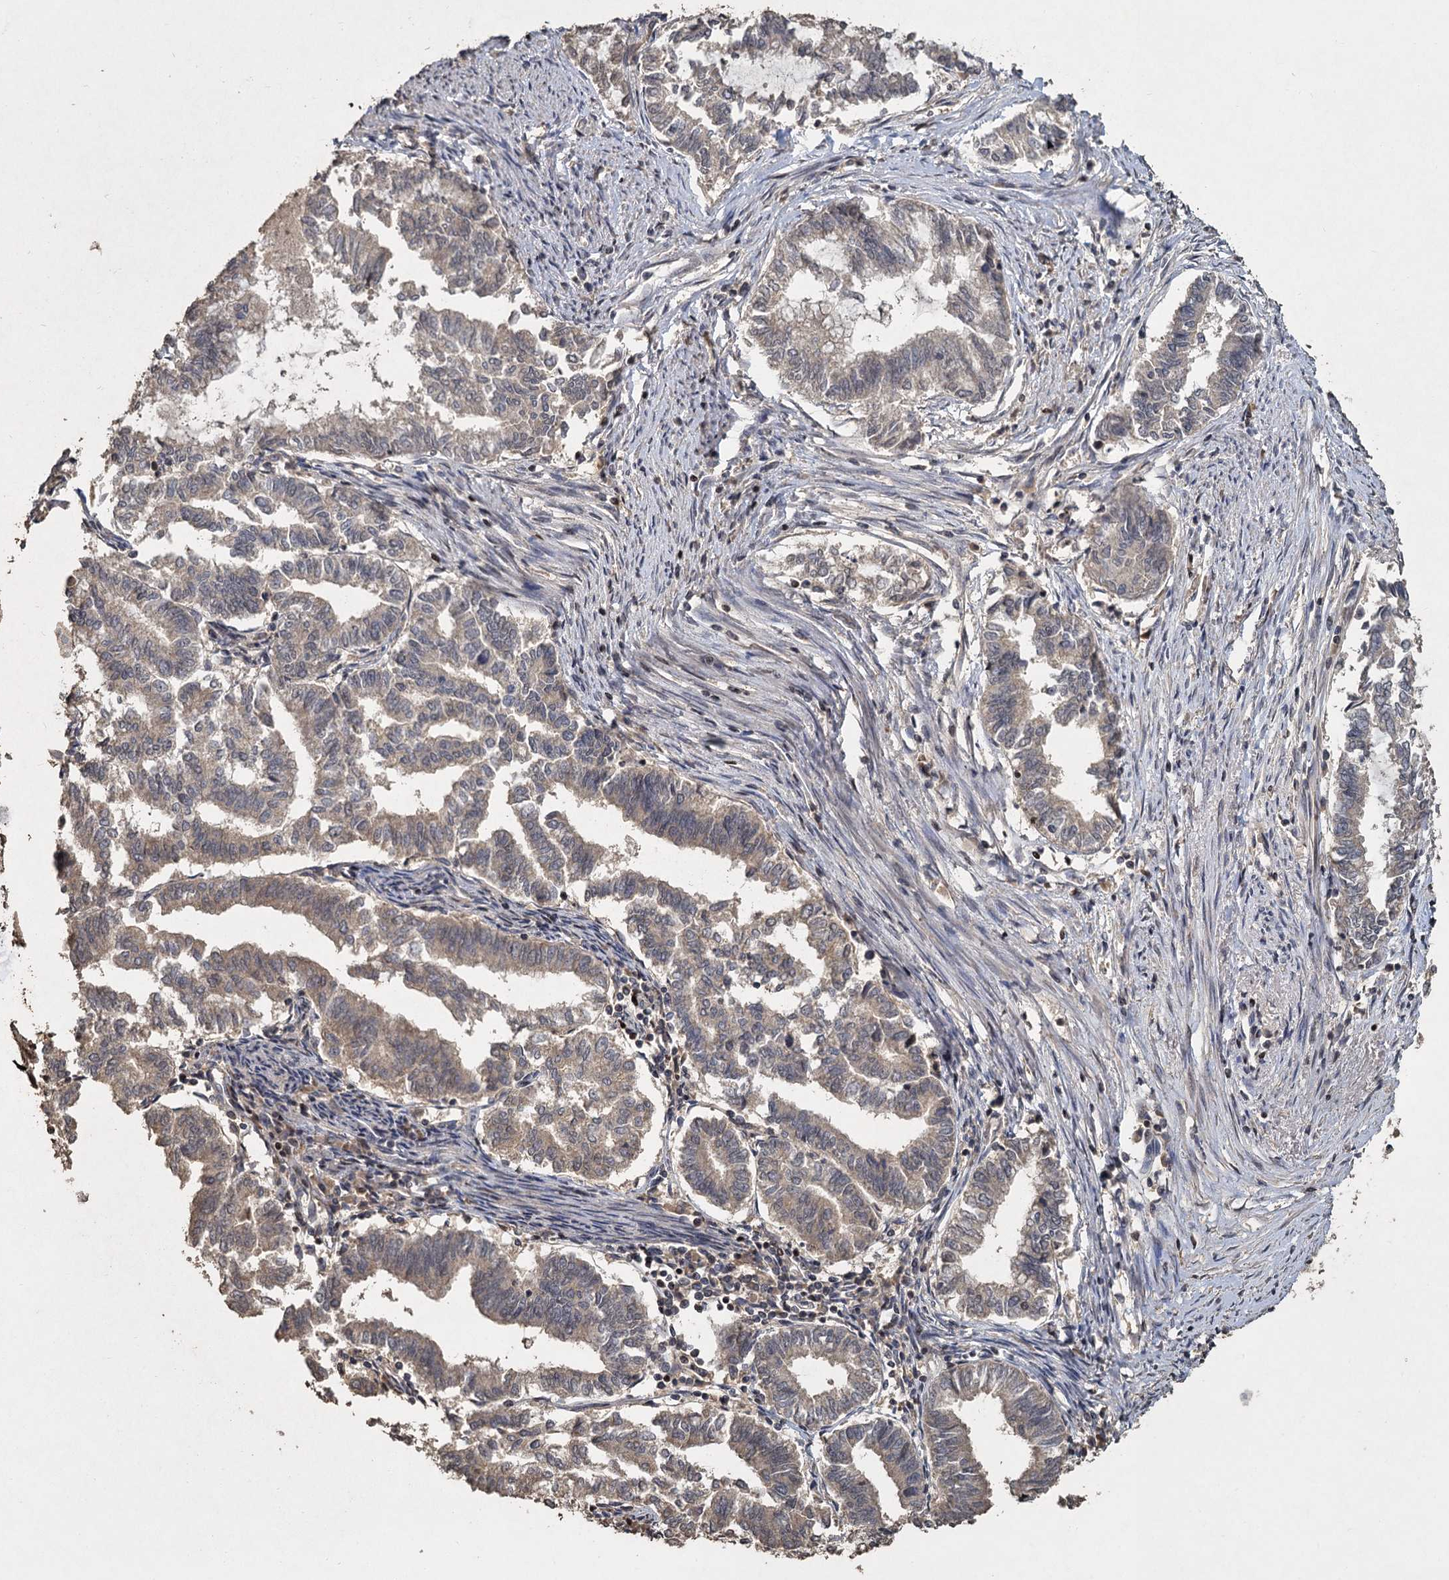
{"staining": {"intensity": "weak", "quantity": "<25%", "location": "cytoplasmic/membranous"}, "tissue": "endometrial cancer", "cell_type": "Tumor cells", "image_type": "cancer", "snomed": [{"axis": "morphology", "description": "Adenocarcinoma, NOS"}, {"axis": "topography", "description": "Endometrium"}], "caption": "Immunohistochemistry histopathology image of neoplastic tissue: endometrial cancer (adenocarcinoma) stained with DAB demonstrates no significant protein expression in tumor cells.", "gene": "CCDC61", "patient": {"sex": "female", "age": 79}}